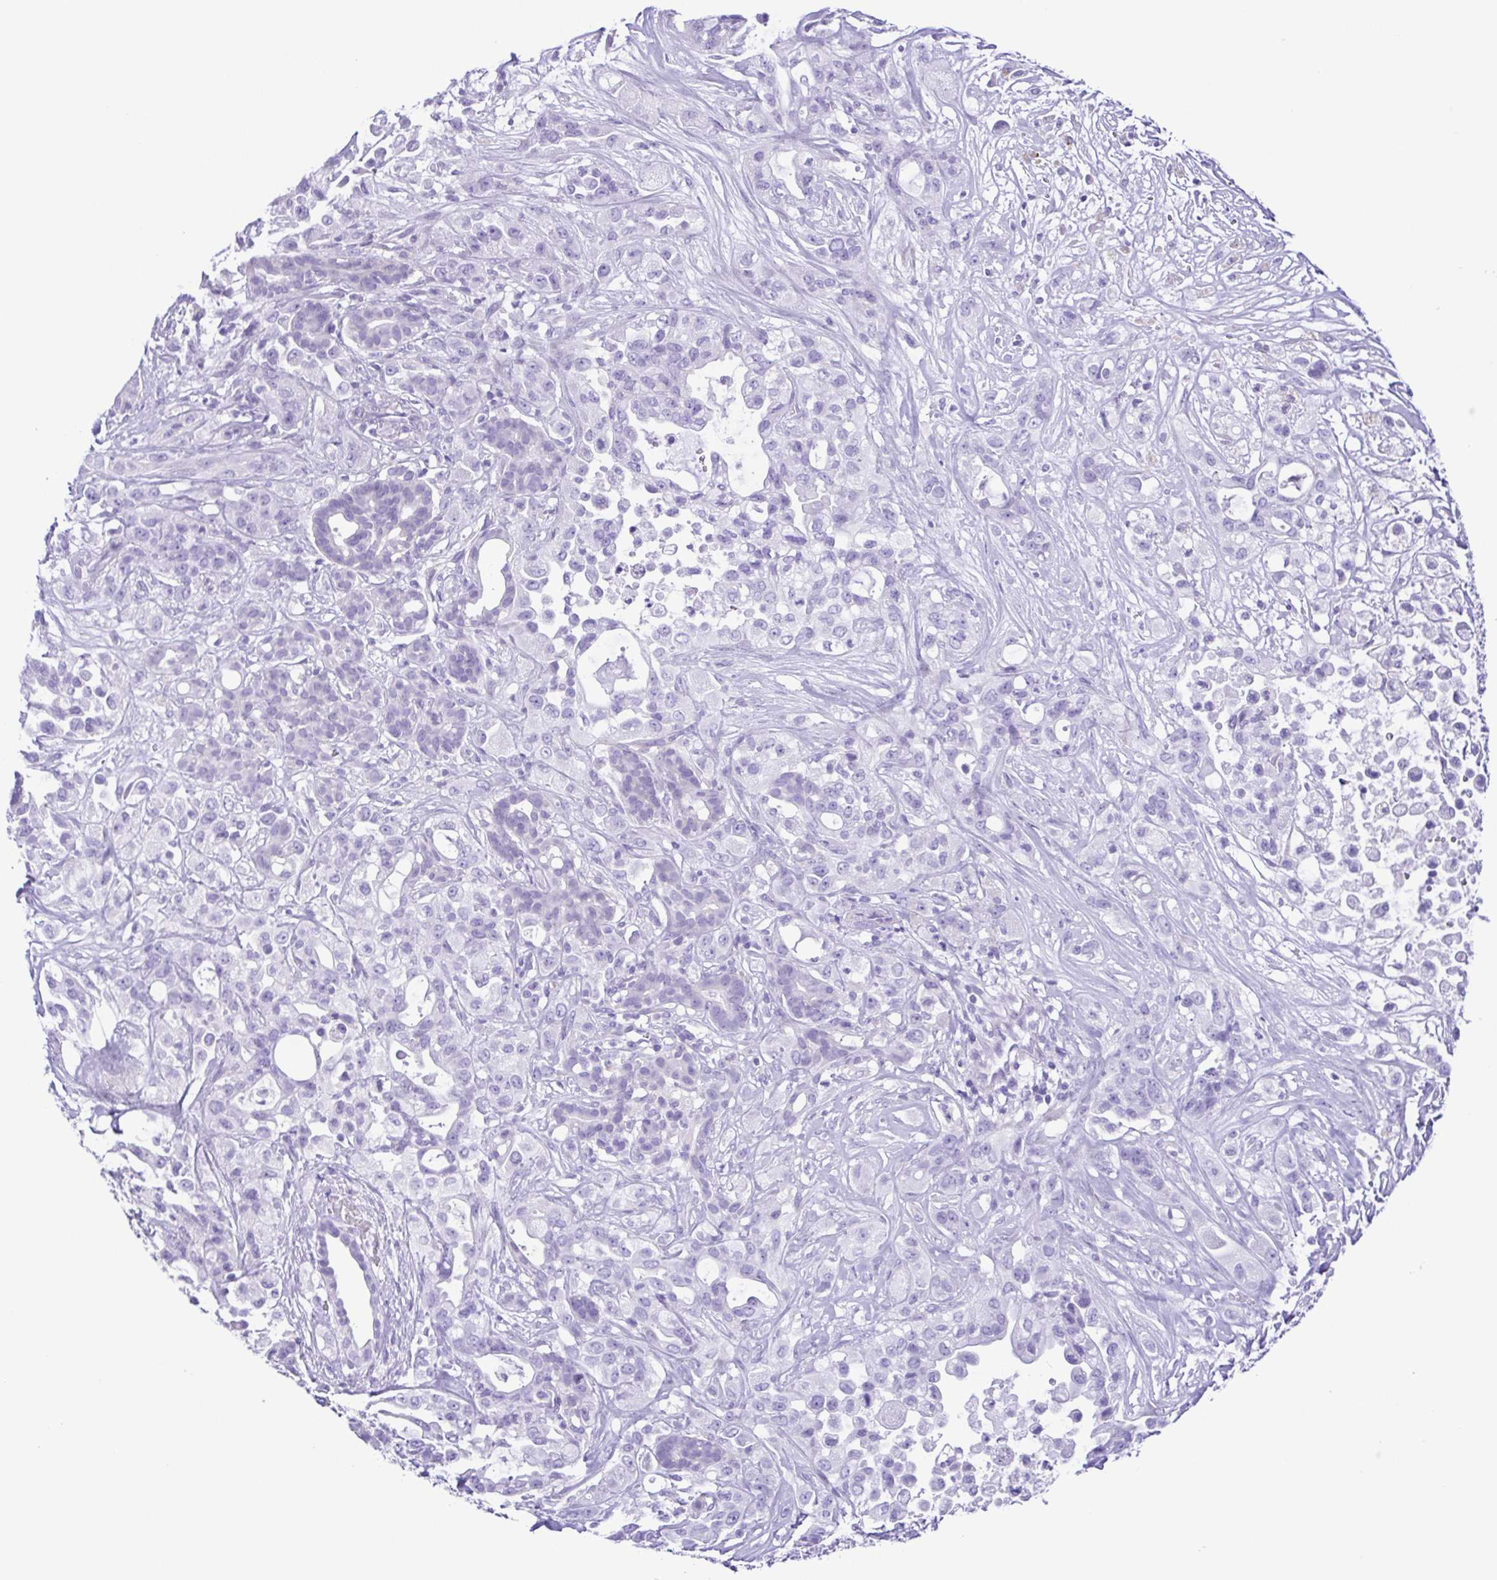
{"staining": {"intensity": "negative", "quantity": "none", "location": "none"}, "tissue": "pancreatic cancer", "cell_type": "Tumor cells", "image_type": "cancer", "snomed": [{"axis": "morphology", "description": "Adenocarcinoma, NOS"}, {"axis": "topography", "description": "Pancreas"}], "caption": "An immunohistochemistry photomicrograph of pancreatic cancer is shown. There is no staining in tumor cells of pancreatic cancer. (DAB (3,3'-diaminobenzidine) IHC with hematoxylin counter stain).", "gene": "PAK3", "patient": {"sex": "male", "age": 44}}